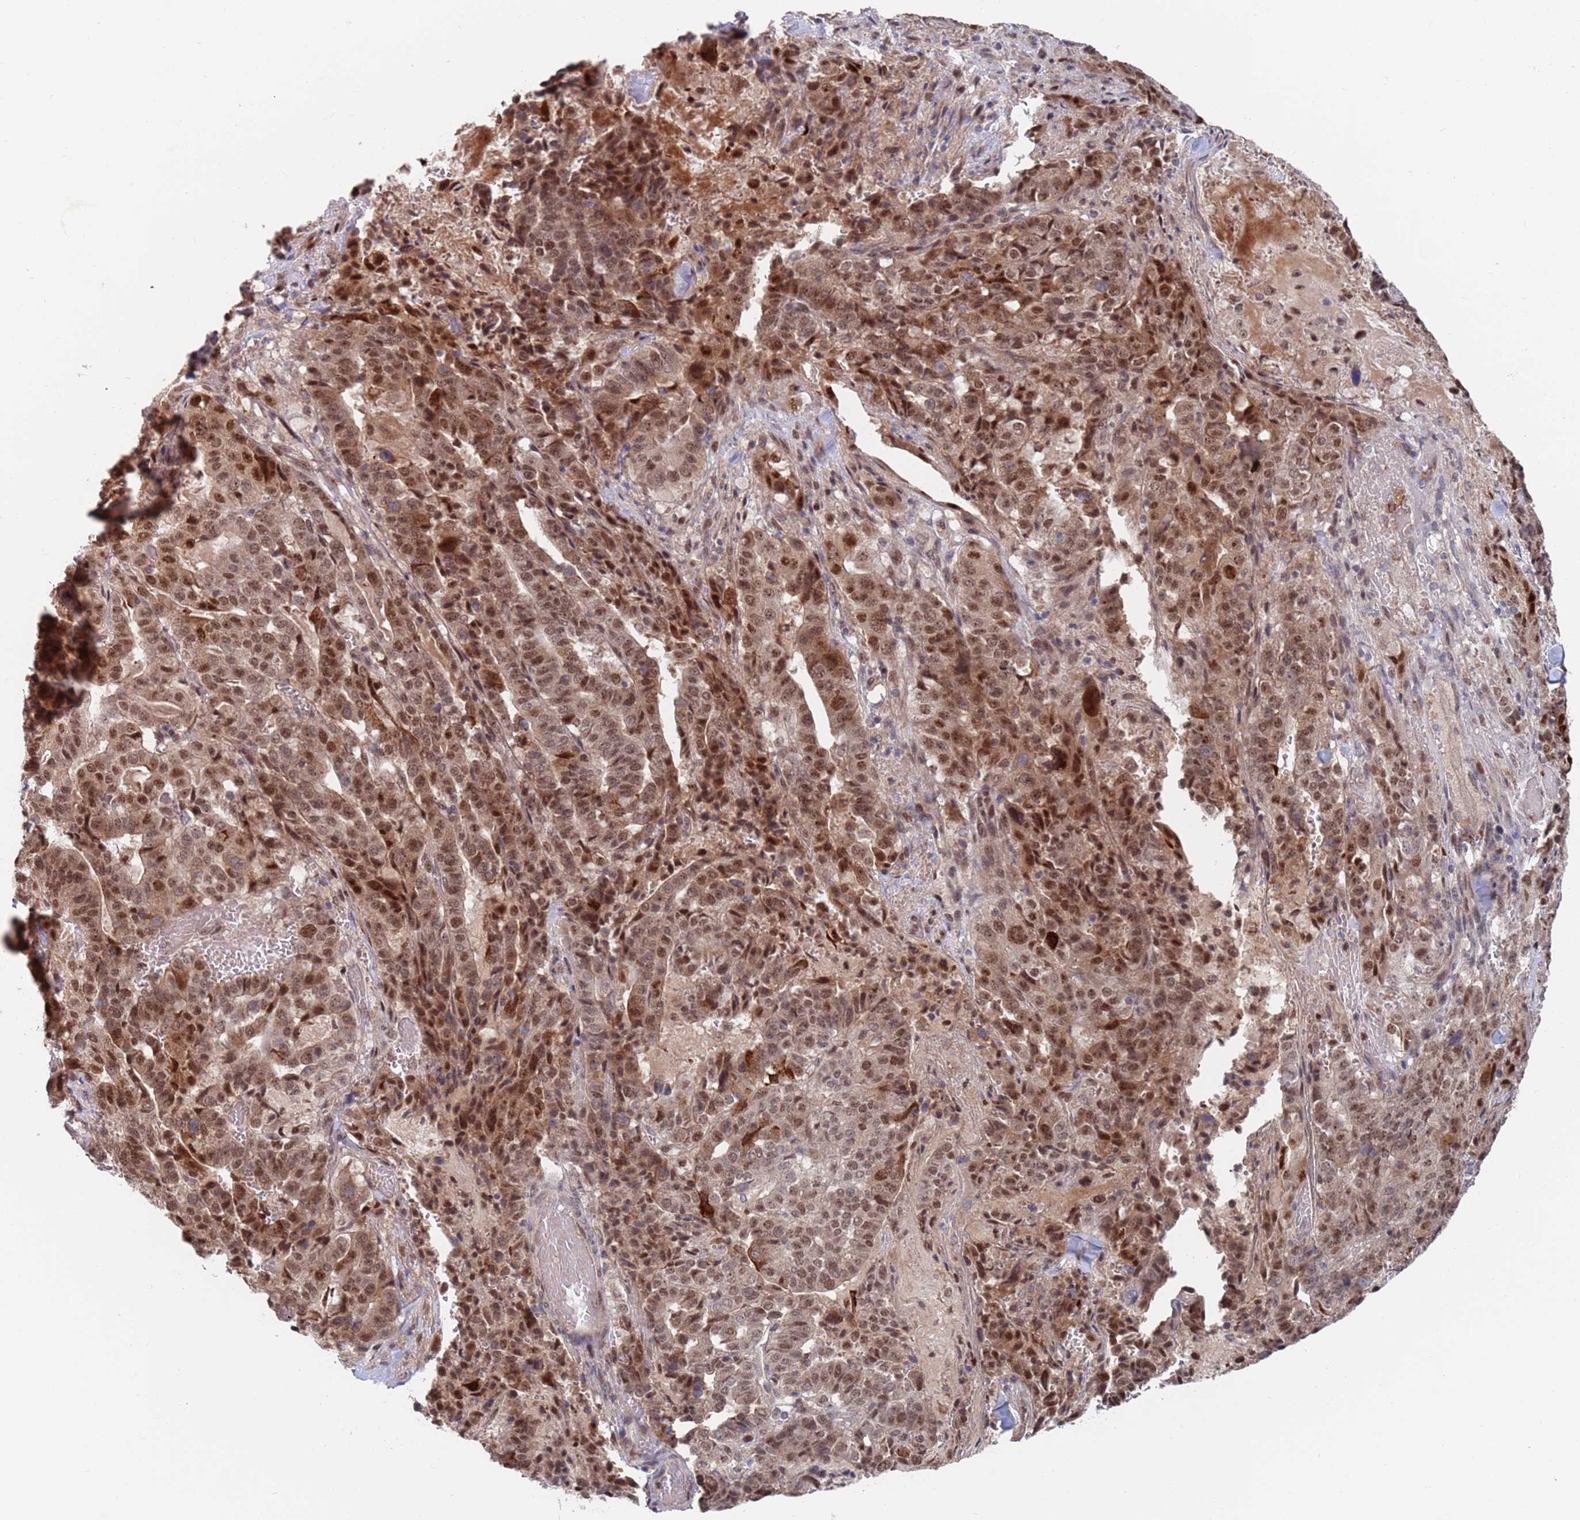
{"staining": {"intensity": "moderate", "quantity": ">75%", "location": "nuclear"}, "tissue": "stomach cancer", "cell_type": "Tumor cells", "image_type": "cancer", "snomed": [{"axis": "morphology", "description": "Adenocarcinoma, NOS"}, {"axis": "topography", "description": "Stomach"}], "caption": "Moderate nuclear protein expression is appreciated in approximately >75% of tumor cells in stomach adenocarcinoma.", "gene": "RPP25", "patient": {"sex": "male", "age": 48}}